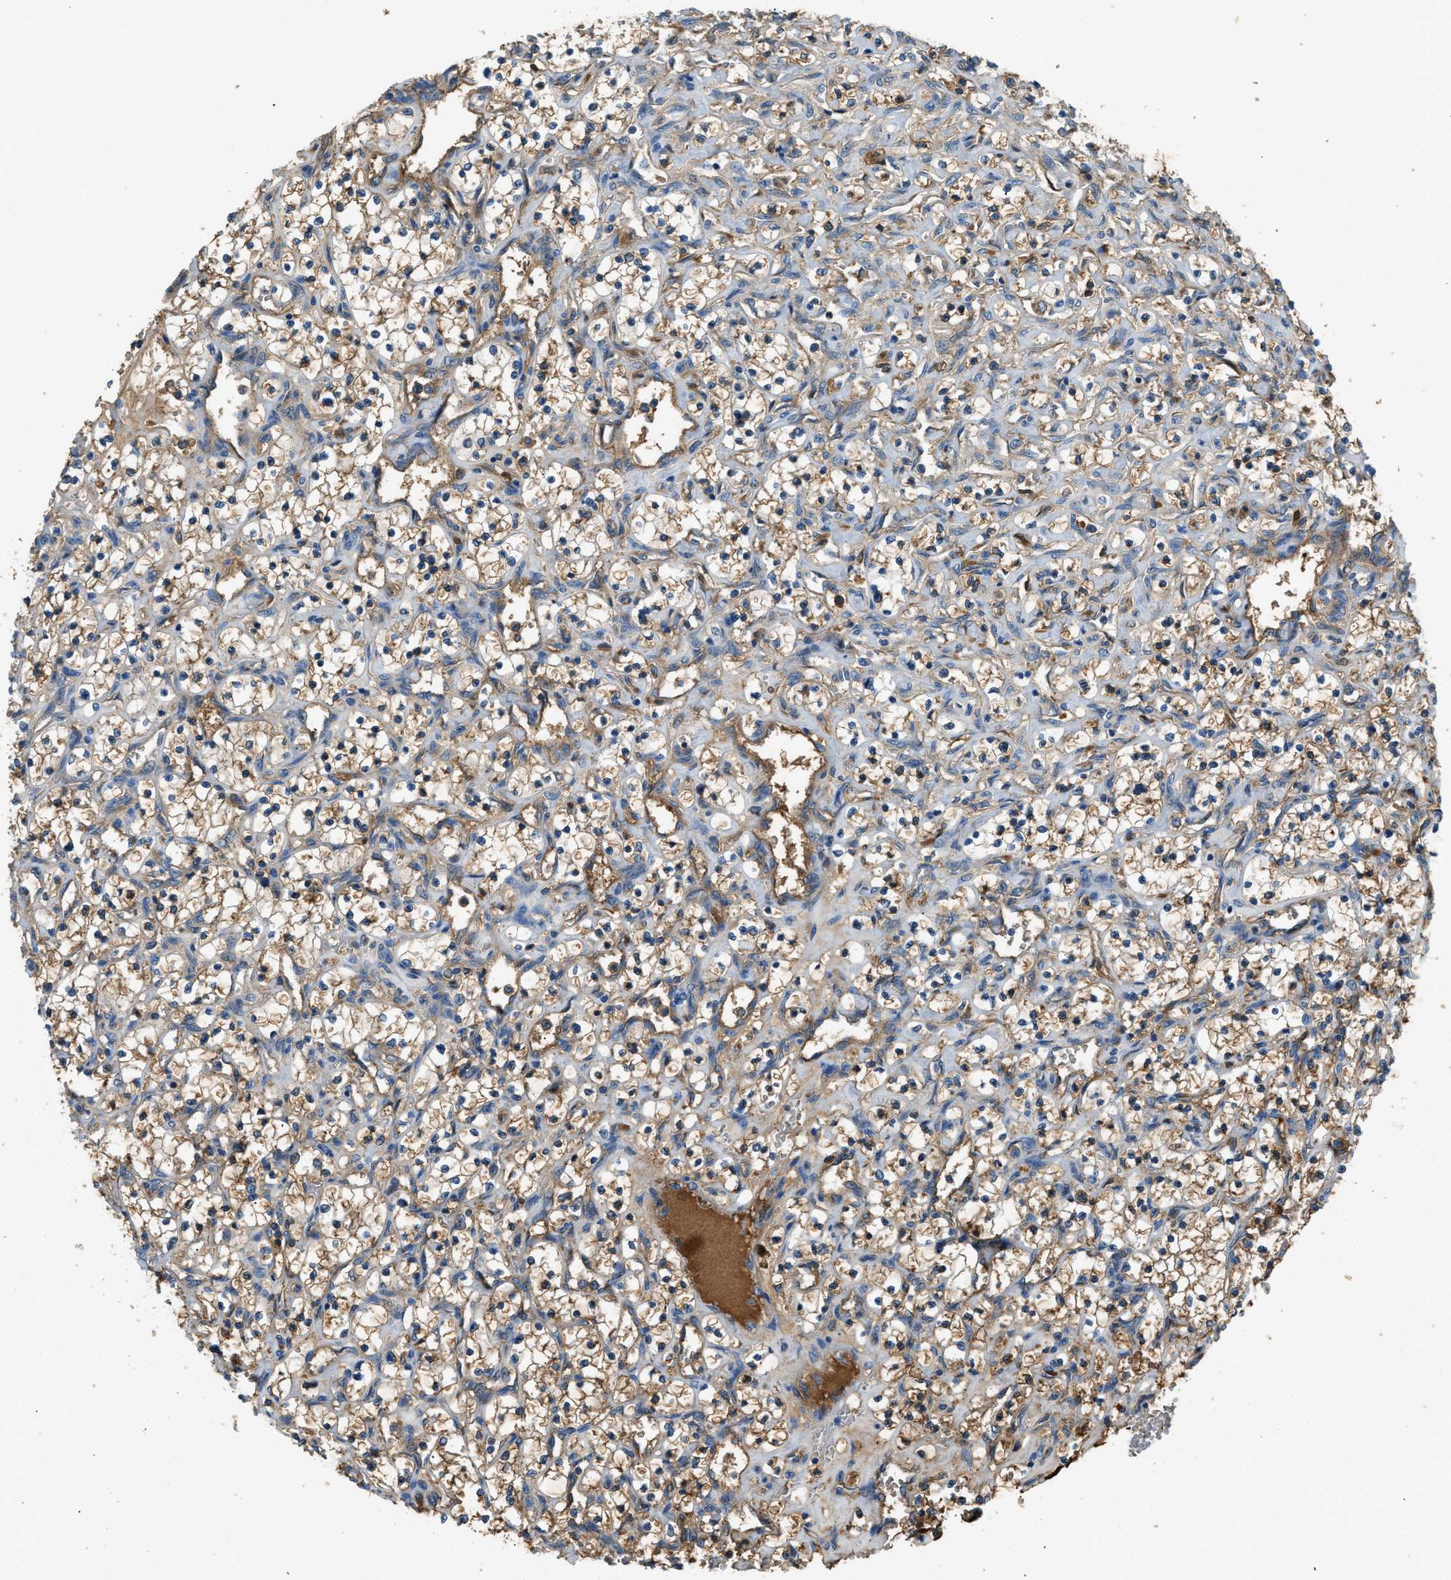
{"staining": {"intensity": "moderate", "quantity": ">75%", "location": "cytoplasmic/membranous"}, "tissue": "renal cancer", "cell_type": "Tumor cells", "image_type": "cancer", "snomed": [{"axis": "morphology", "description": "Adenocarcinoma, NOS"}, {"axis": "topography", "description": "Kidney"}], "caption": "Immunohistochemistry photomicrograph of neoplastic tissue: renal adenocarcinoma stained using IHC displays medium levels of moderate protein expression localized specifically in the cytoplasmic/membranous of tumor cells, appearing as a cytoplasmic/membranous brown color.", "gene": "STC1", "patient": {"sex": "female", "age": 69}}